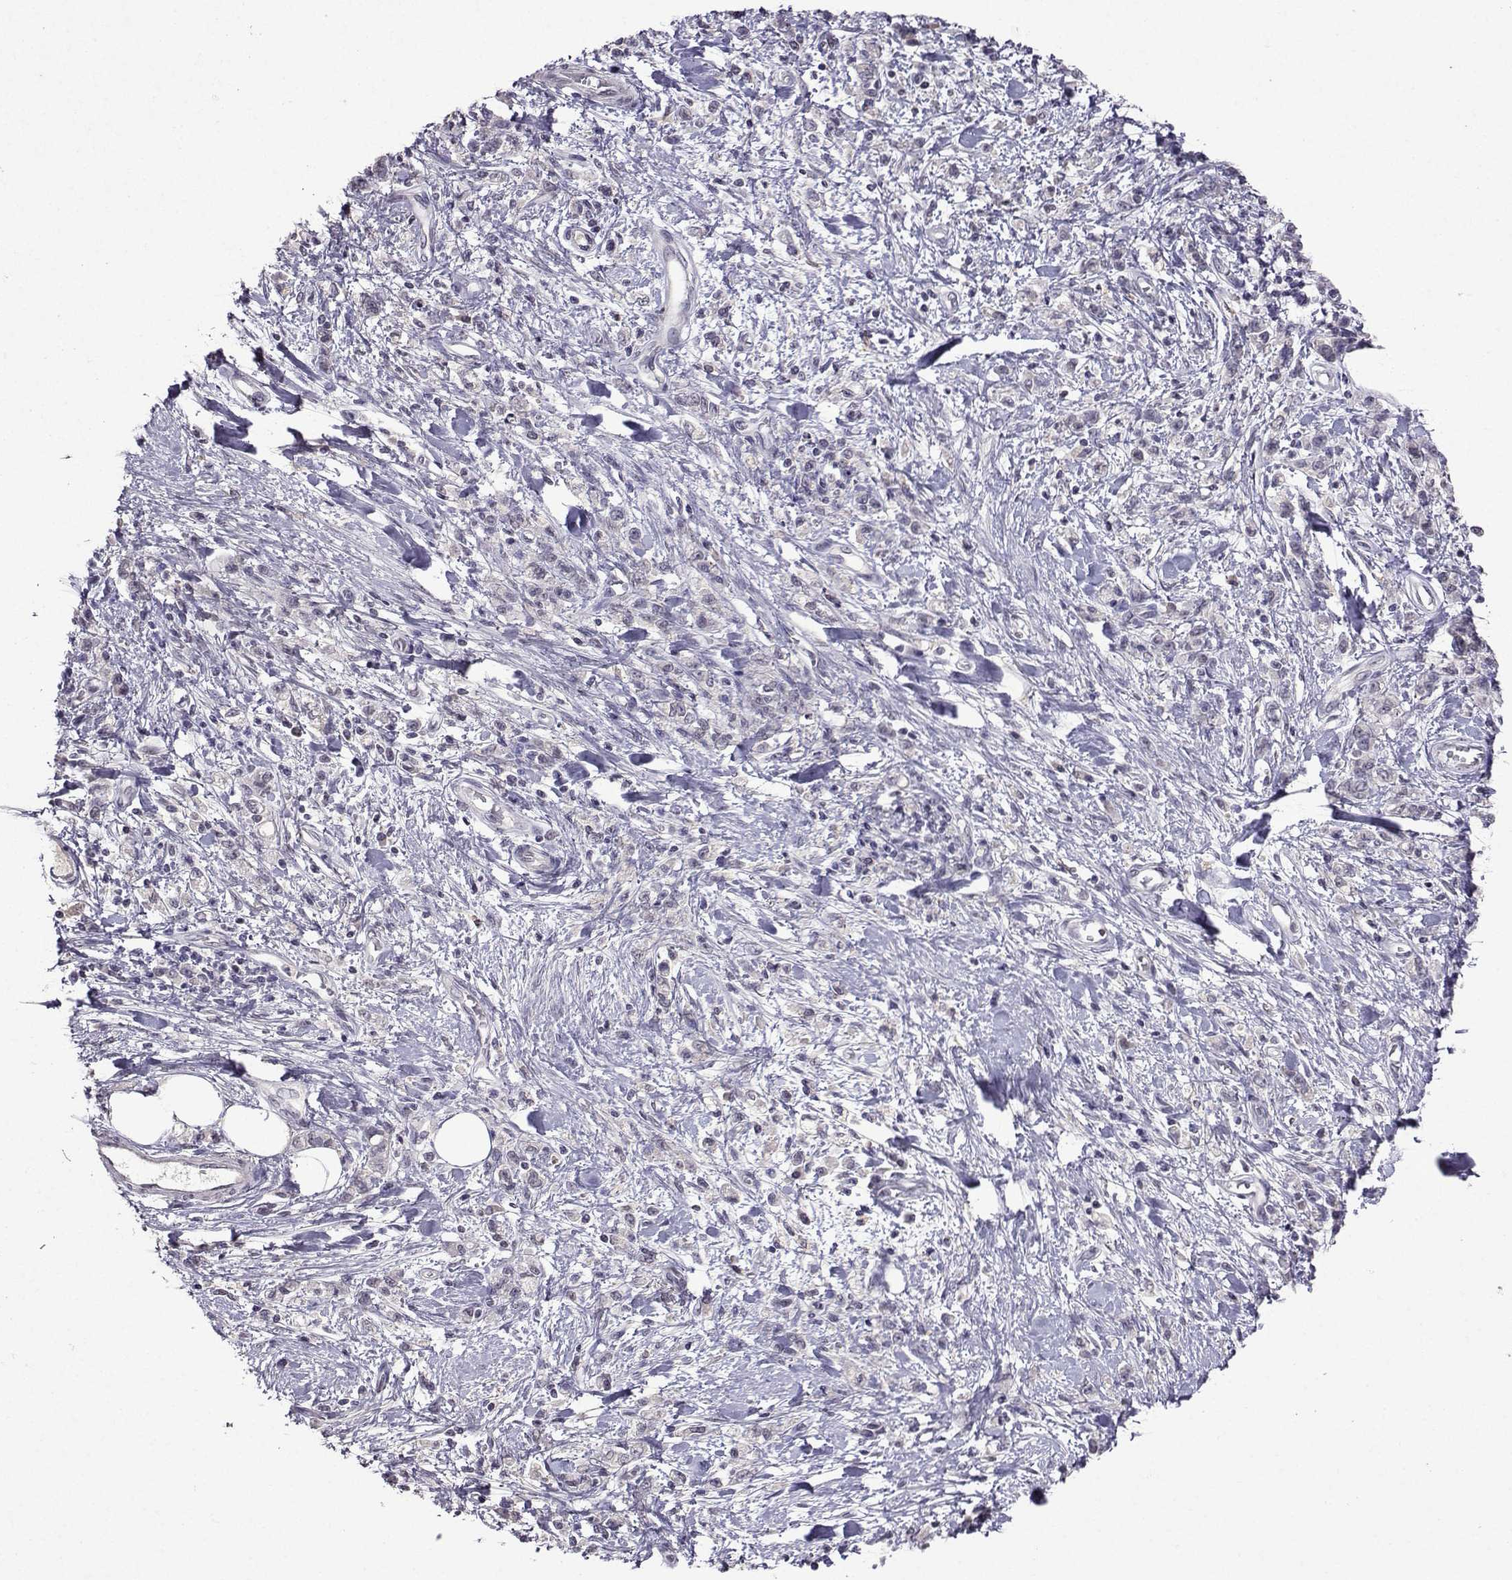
{"staining": {"intensity": "negative", "quantity": "none", "location": "none"}, "tissue": "stomach cancer", "cell_type": "Tumor cells", "image_type": "cancer", "snomed": [{"axis": "morphology", "description": "Adenocarcinoma, NOS"}, {"axis": "topography", "description": "Stomach"}], "caption": "Tumor cells show no significant protein expression in adenocarcinoma (stomach).", "gene": "CCL28", "patient": {"sex": "male", "age": 77}}